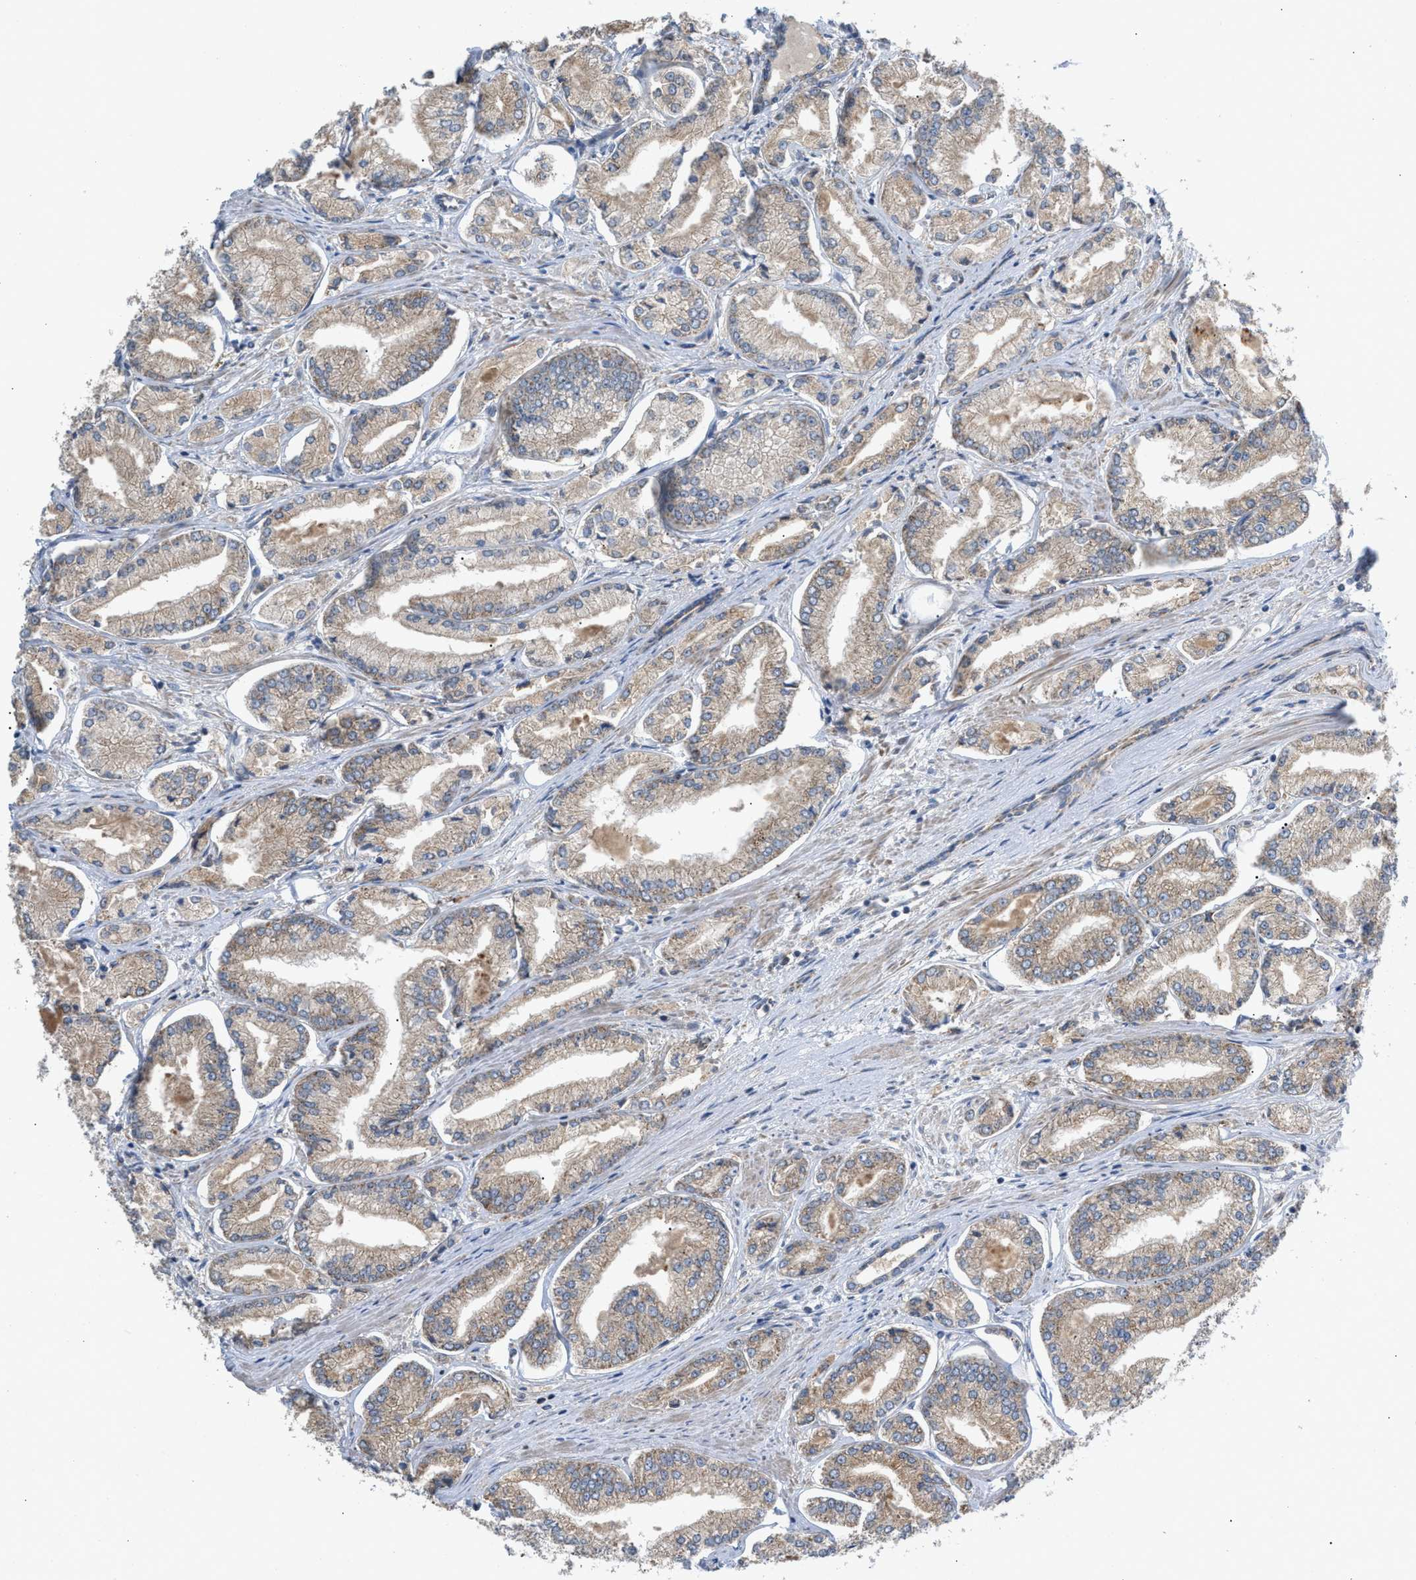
{"staining": {"intensity": "weak", "quantity": "<25%", "location": "cytoplasmic/membranous"}, "tissue": "prostate cancer", "cell_type": "Tumor cells", "image_type": "cancer", "snomed": [{"axis": "morphology", "description": "Adenocarcinoma, Low grade"}, {"axis": "topography", "description": "Prostate"}], "caption": "Tumor cells are negative for protein expression in human adenocarcinoma (low-grade) (prostate).", "gene": "TACO1", "patient": {"sex": "male", "age": 52}}